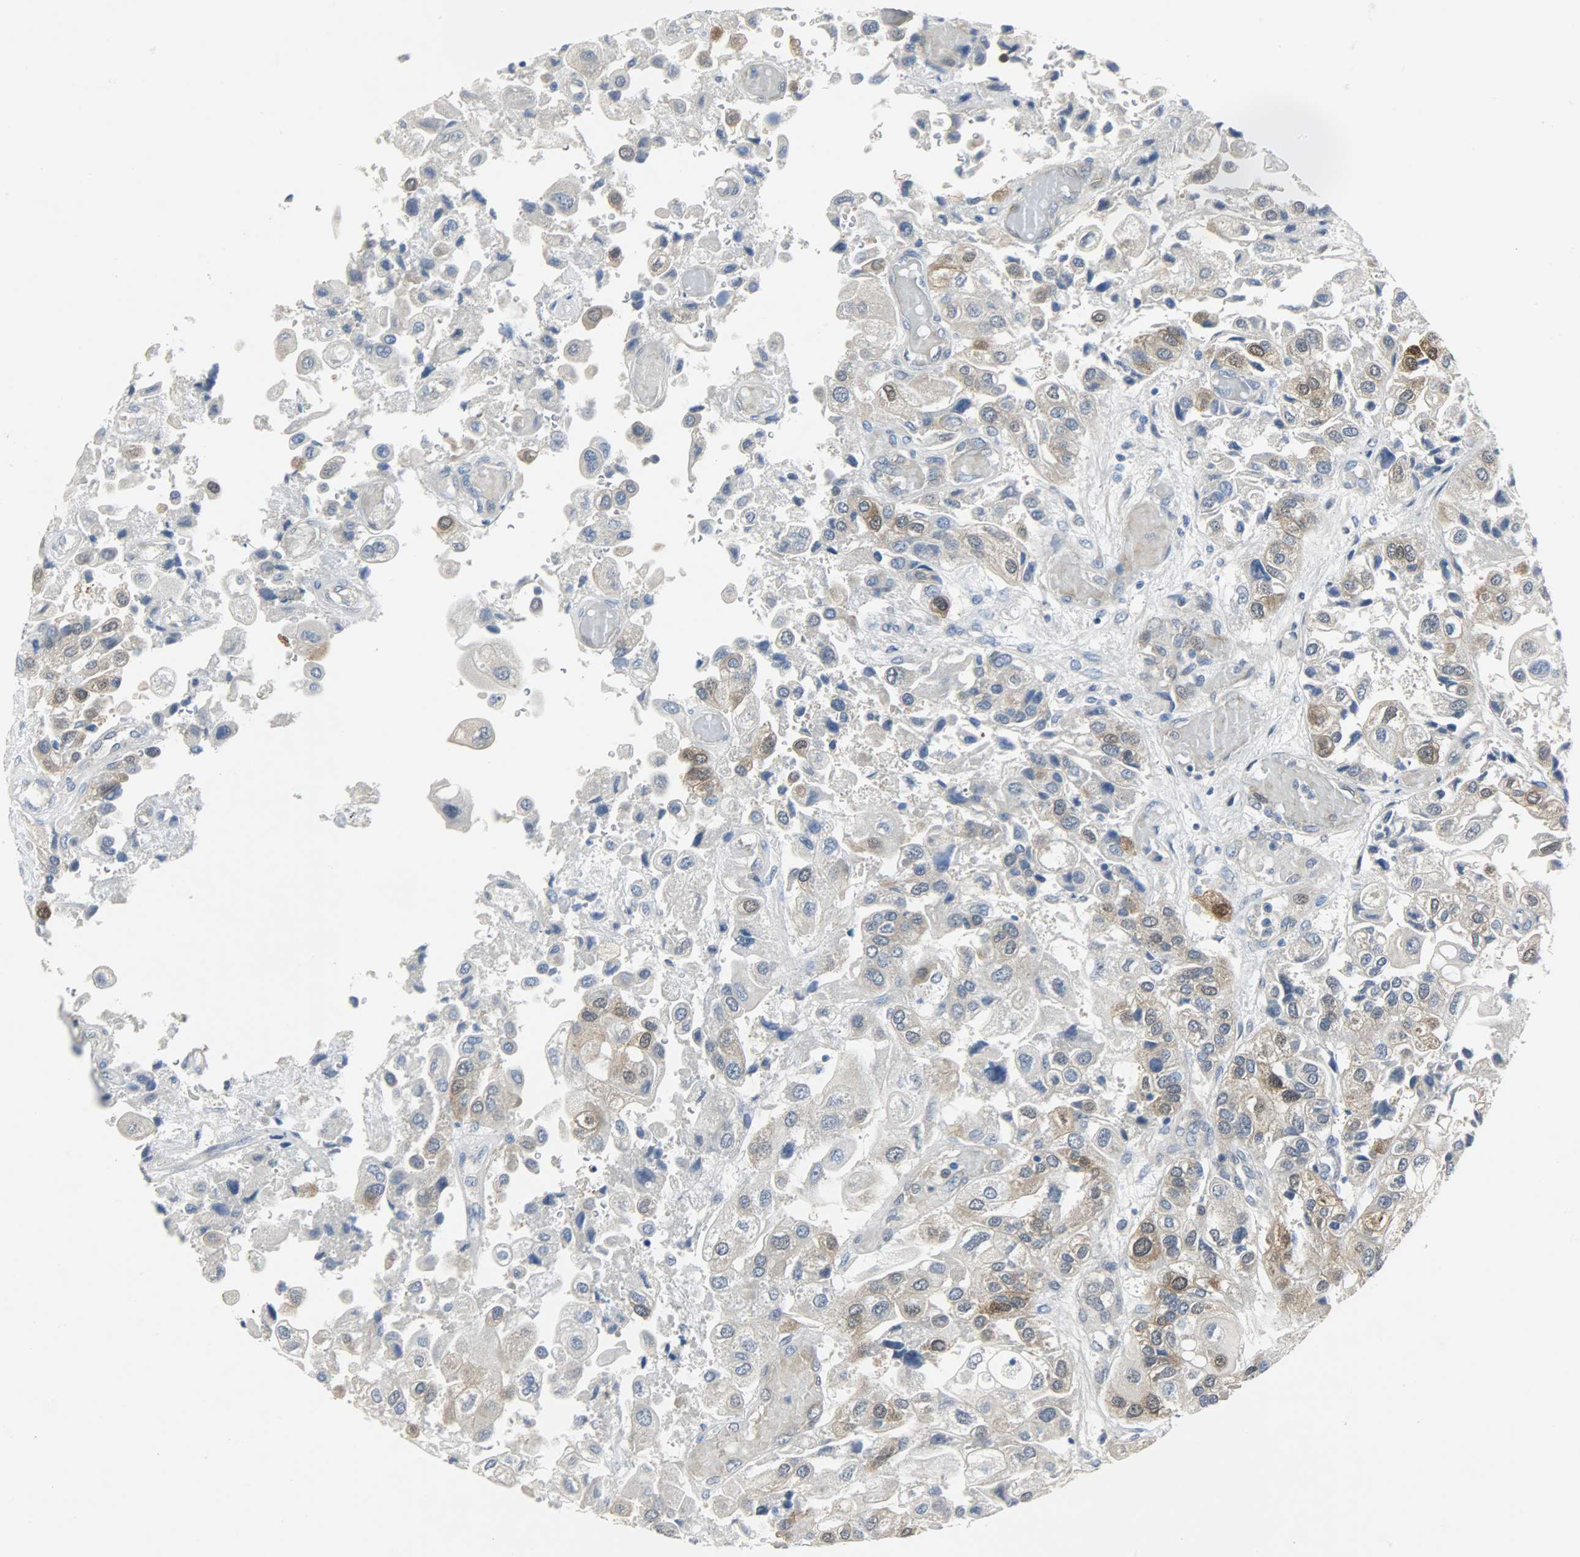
{"staining": {"intensity": "moderate", "quantity": "<25%", "location": "cytoplasmic/membranous,nuclear"}, "tissue": "urothelial cancer", "cell_type": "Tumor cells", "image_type": "cancer", "snomed": [{"axis": "morphology", "description": "Urothelial carcinoma, High grade"}, {"axis": "topography", "description": "Urinary bladder"}], "caption": "Immunohistochemical staining of urothelial cancer reveals low levels of moderate cytoplasmic/membranous and nuclear expression in approximately <25% of tumor cells. (brown staining indicates protein expression, while blue staining denotes nuclei).", "gene": "EIF4EBP1", "patient": {"sex": "female", "age": 64}}